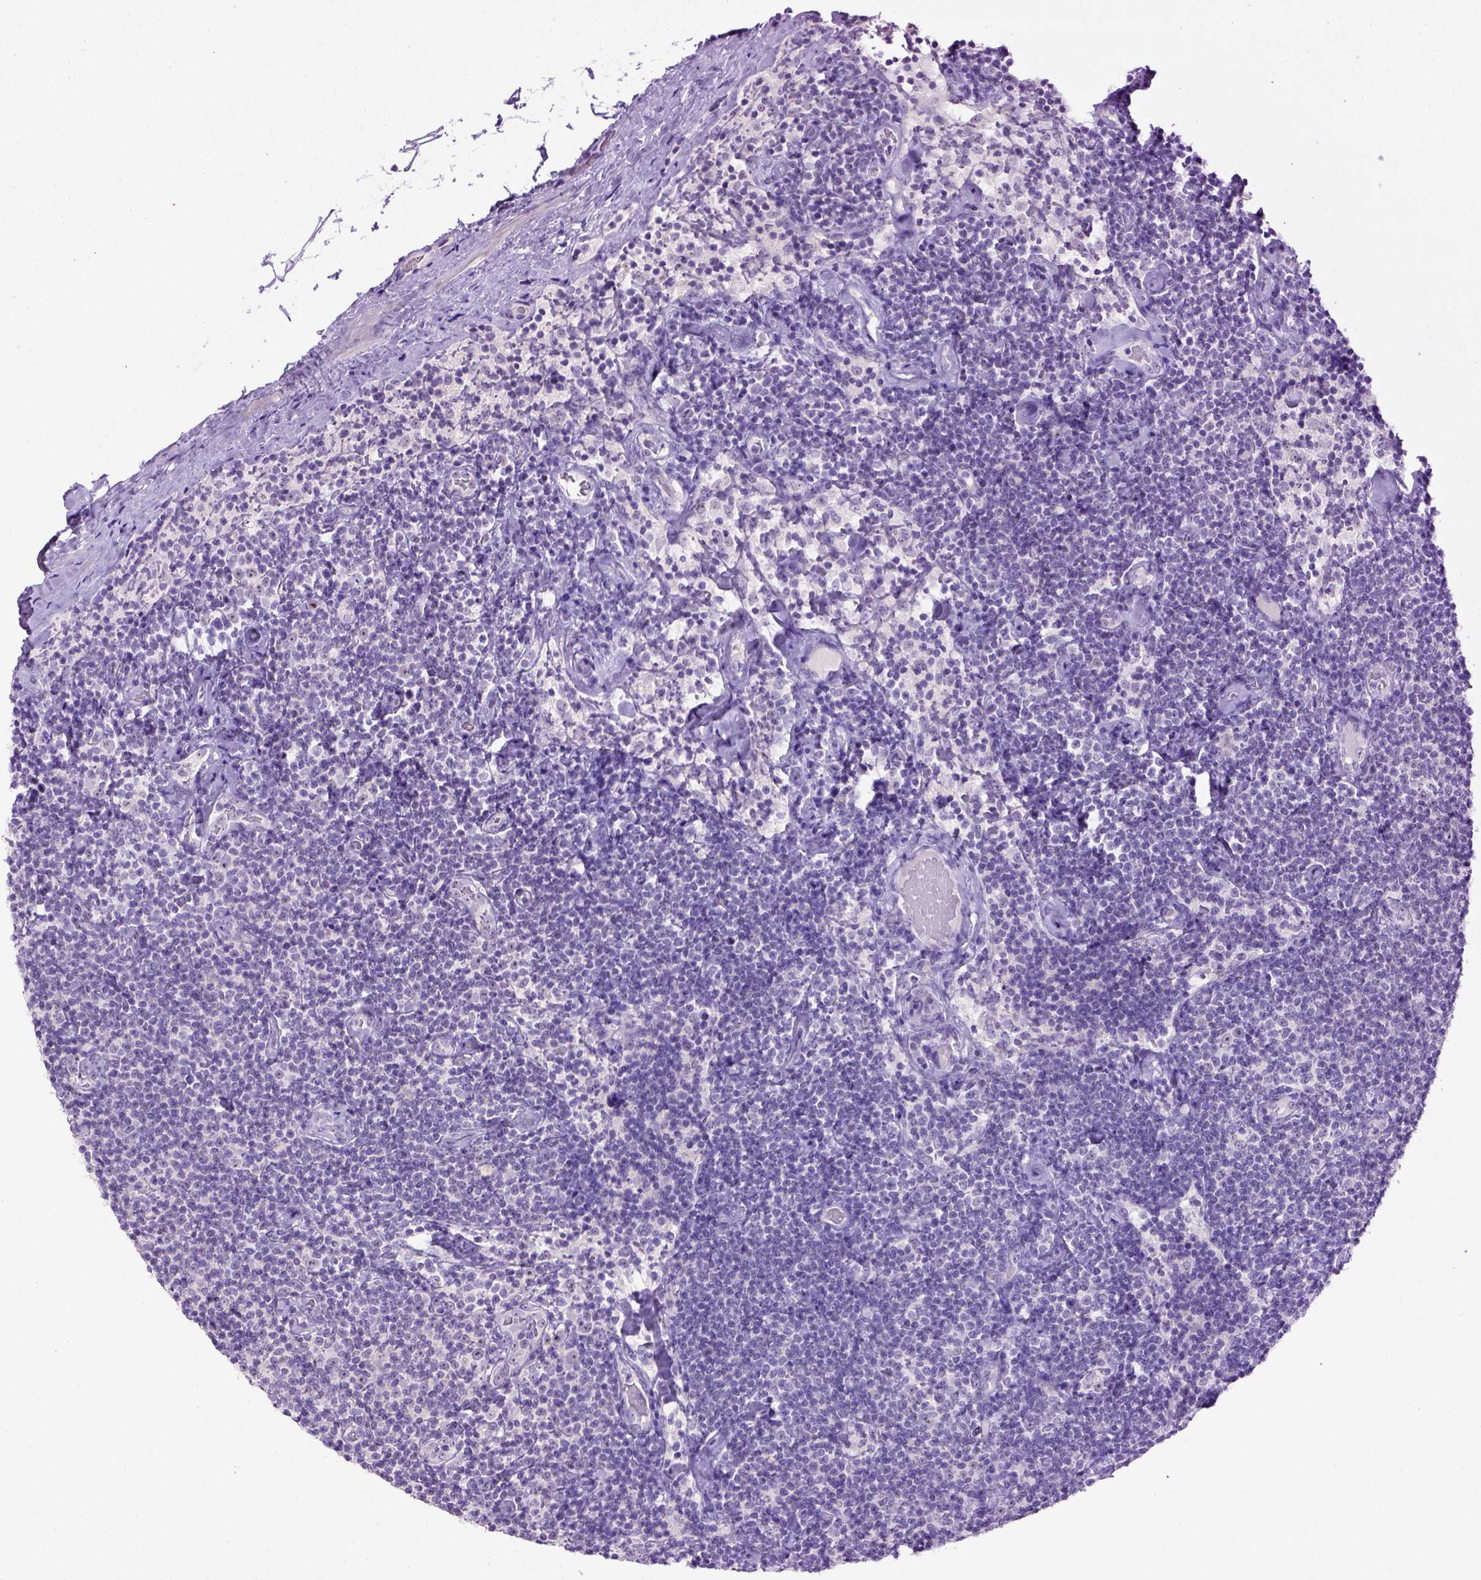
{"staining": {"intensity": "negative", "quantity": "none", "location": "none"}, "tissue": "lymphoma", "cell_type": "Tumor cells", "image_type": "cancer", "snomed": [{"axis": "morphology", "description": "Malignant lymphoma, non-Hodgkin's type, Low grade"}, {"axis": "topography", "description": "Lymph node"}], "caption": "An image of lymphoma stained for a protein exhibits no brown staining in tumor cells. (DAB immunohistochemistry (IHC), high magnification).", "gene": "UTP4", "patient": {"sex": "male", "age": 81}}